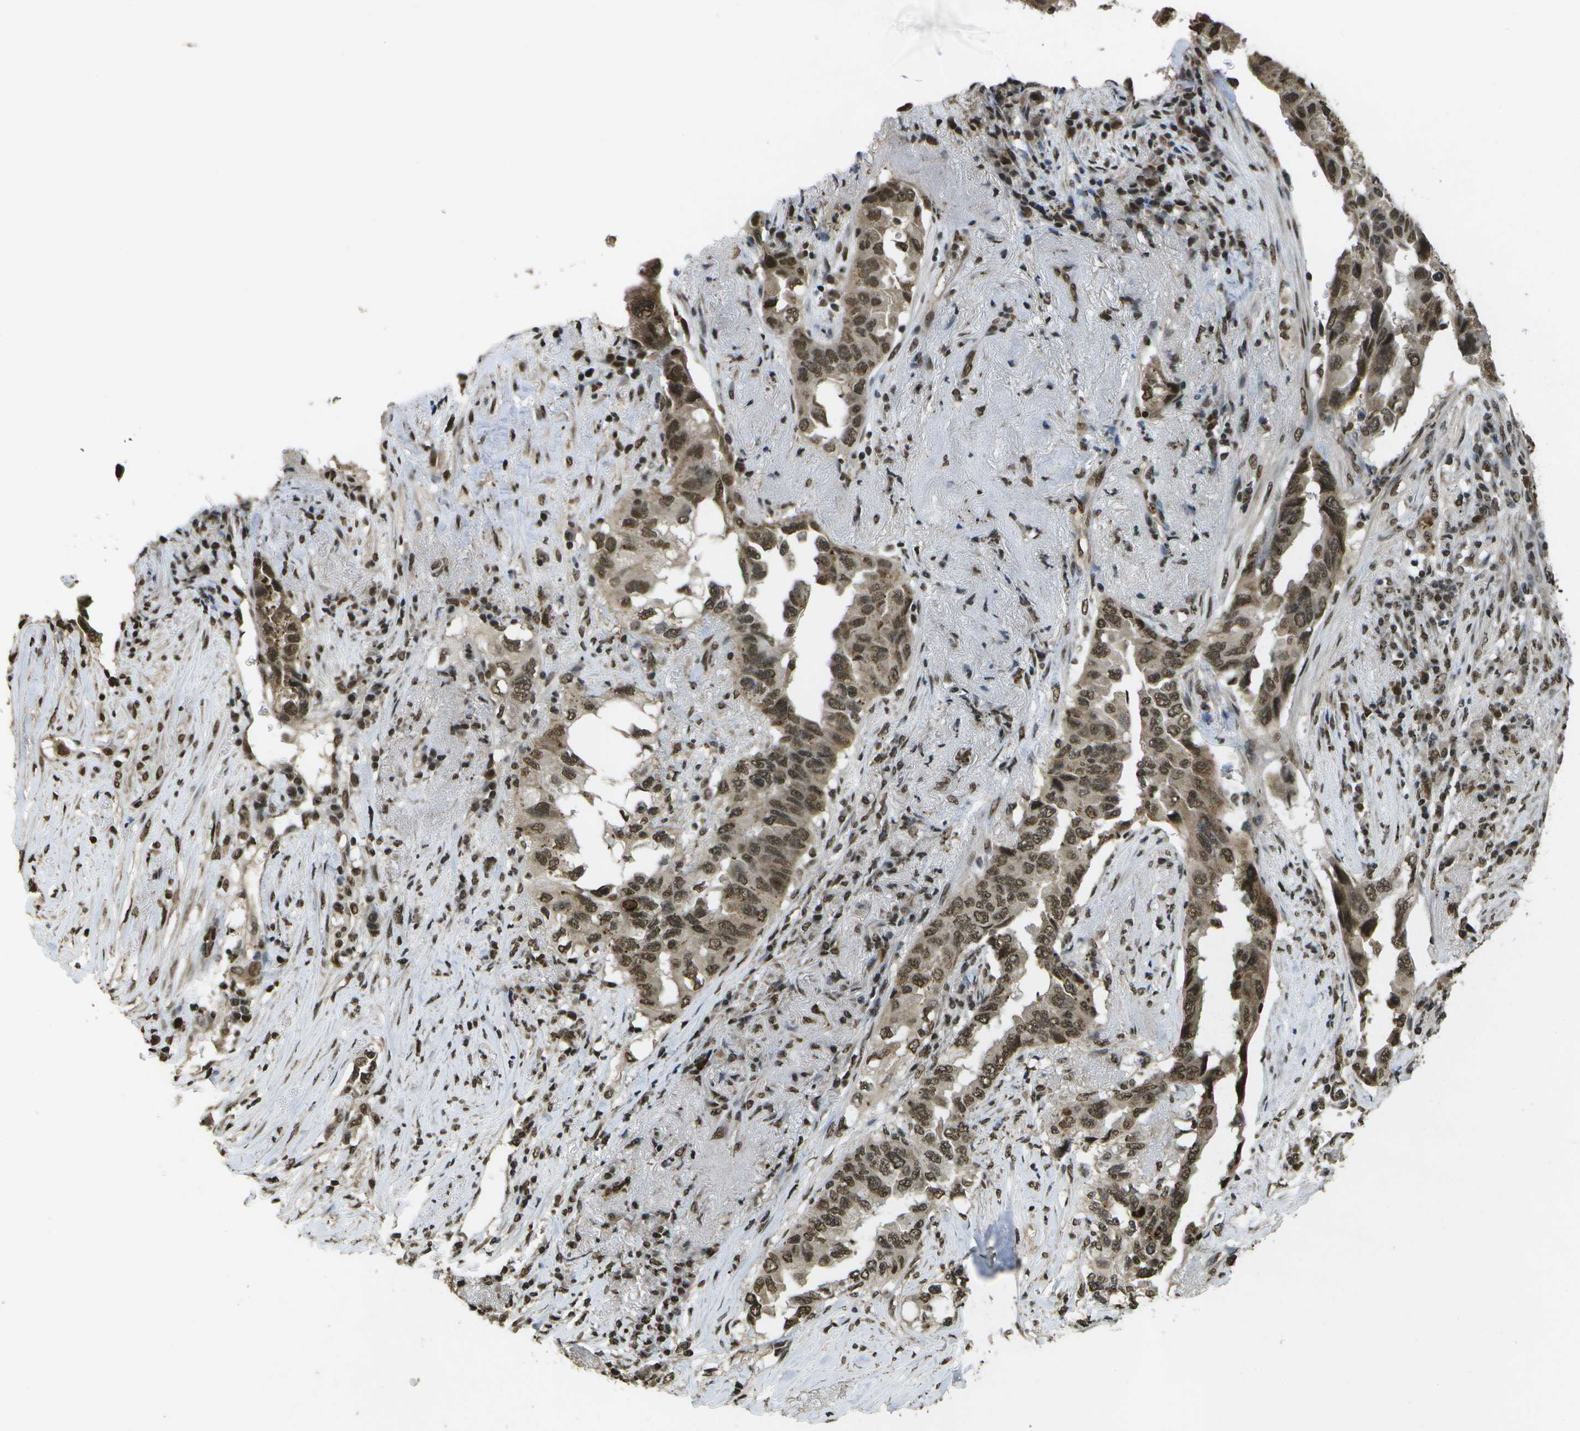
{"staining": {"intensity": "strong", "quantity": ">75%", "location": "nuclear"}, "tissue": "lung cancer", "cell_type": "Tumor cells", "image_type": "cancer", "snomed": [{"axis": "morphology", "description": "Adenocarcinoma, NOS"}, {"axis": "topography", "description": "Lung"}], "caption": "Immunohistochemical staining of human lung cancer (adenocarcinoma) reveals high levels of strong nuclear protein positivity in approximately >75% of tumor cells.", "gene": "SPEN", "patient": {"sex": "female", "age": 51}}